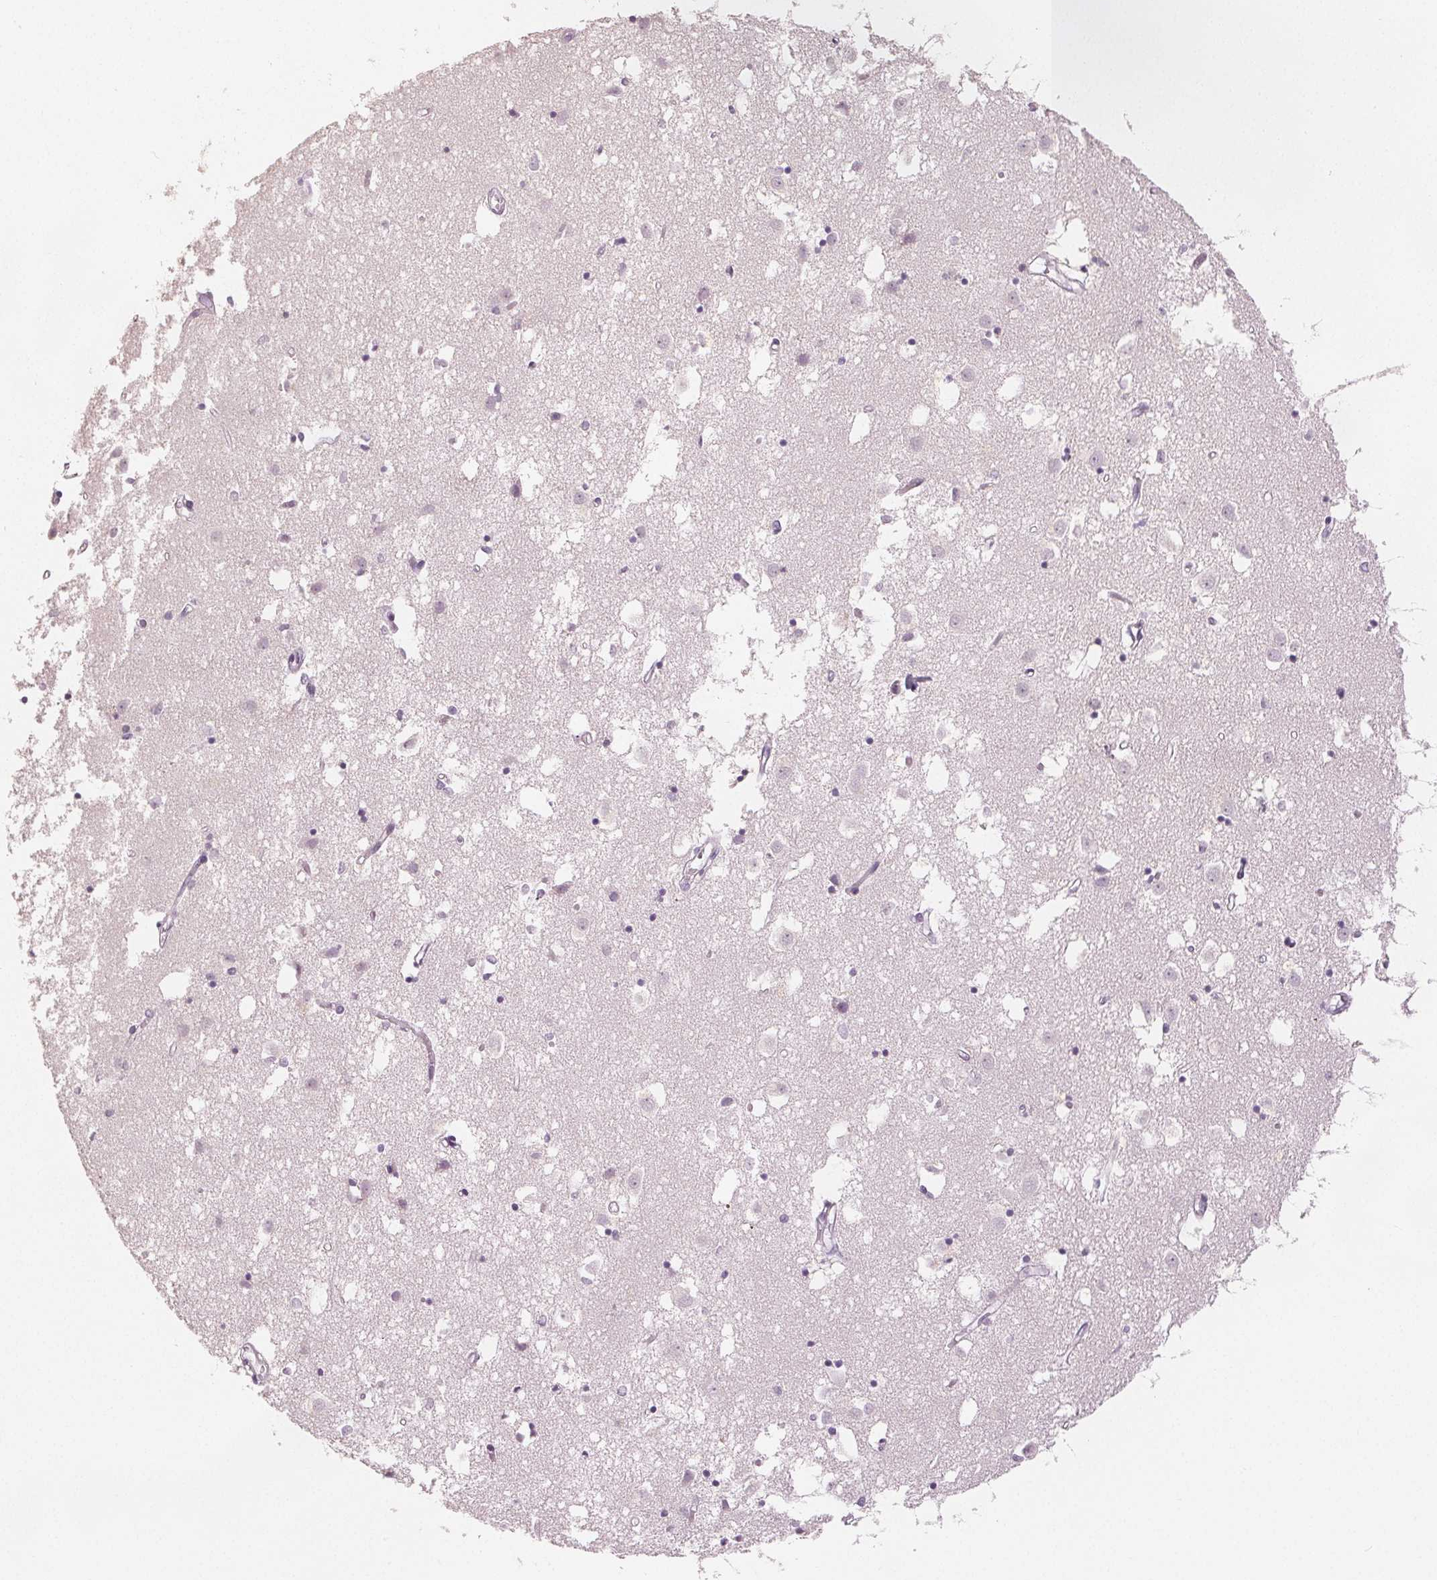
{"staining": {"intensity": "negative", "quantity": "none", "location": "none"}, "tissue": "caudate", "cell_type": "Glial cells", "image_type": "normal", "snomed": [{"axis": "morphology", "description": "Normal tissue, NOS"}, {"axis": "topography", "description": "Lateral ventricle wall"}], "caption": "This histopathology image is of unremarkable caudate stained with IHC to label a protein in brown with the nuclei are counter-stained blue. There is no expression in glial cells.", "gene": "SLC27A5", "patient": {"sex": "male", "age": 70}}